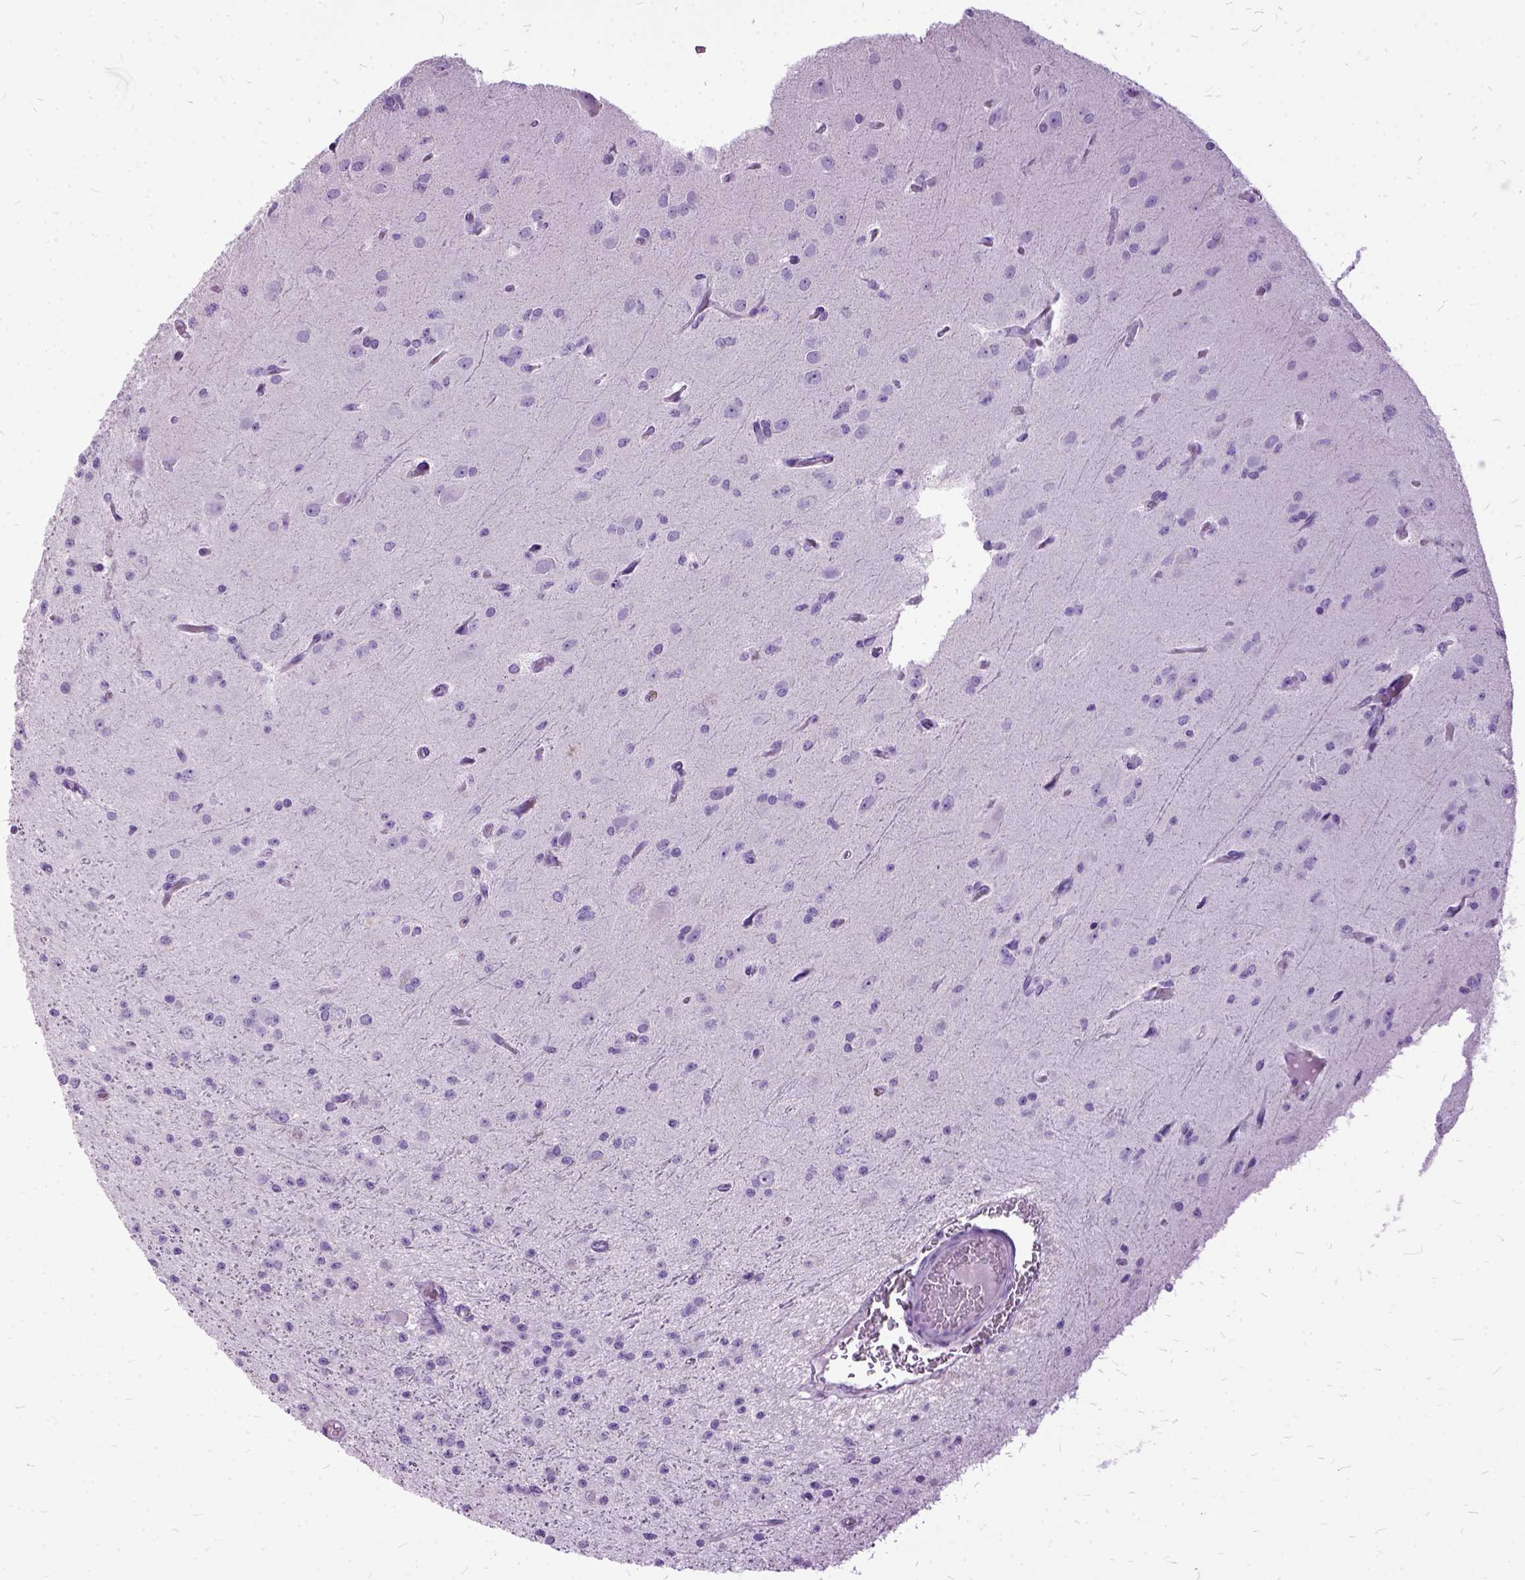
{"staining": {"intensity": "negative", "quantity": "none", "location": "none"}, "tissue": "glioma", "cell_type": "Tumor cells", "image_type": "cancer", "snomed": [{"axis": "morphology", "description": "Glioma, malignant, Low grade"}, {"axis": "topography", "description": "Brain"}], "caption": "IHC micrograph of glioma stained for a protein (brown), which exhibits no staining in tumor cells.", "gene": "MME", "patient": {"sex": "male", "age": 27}}